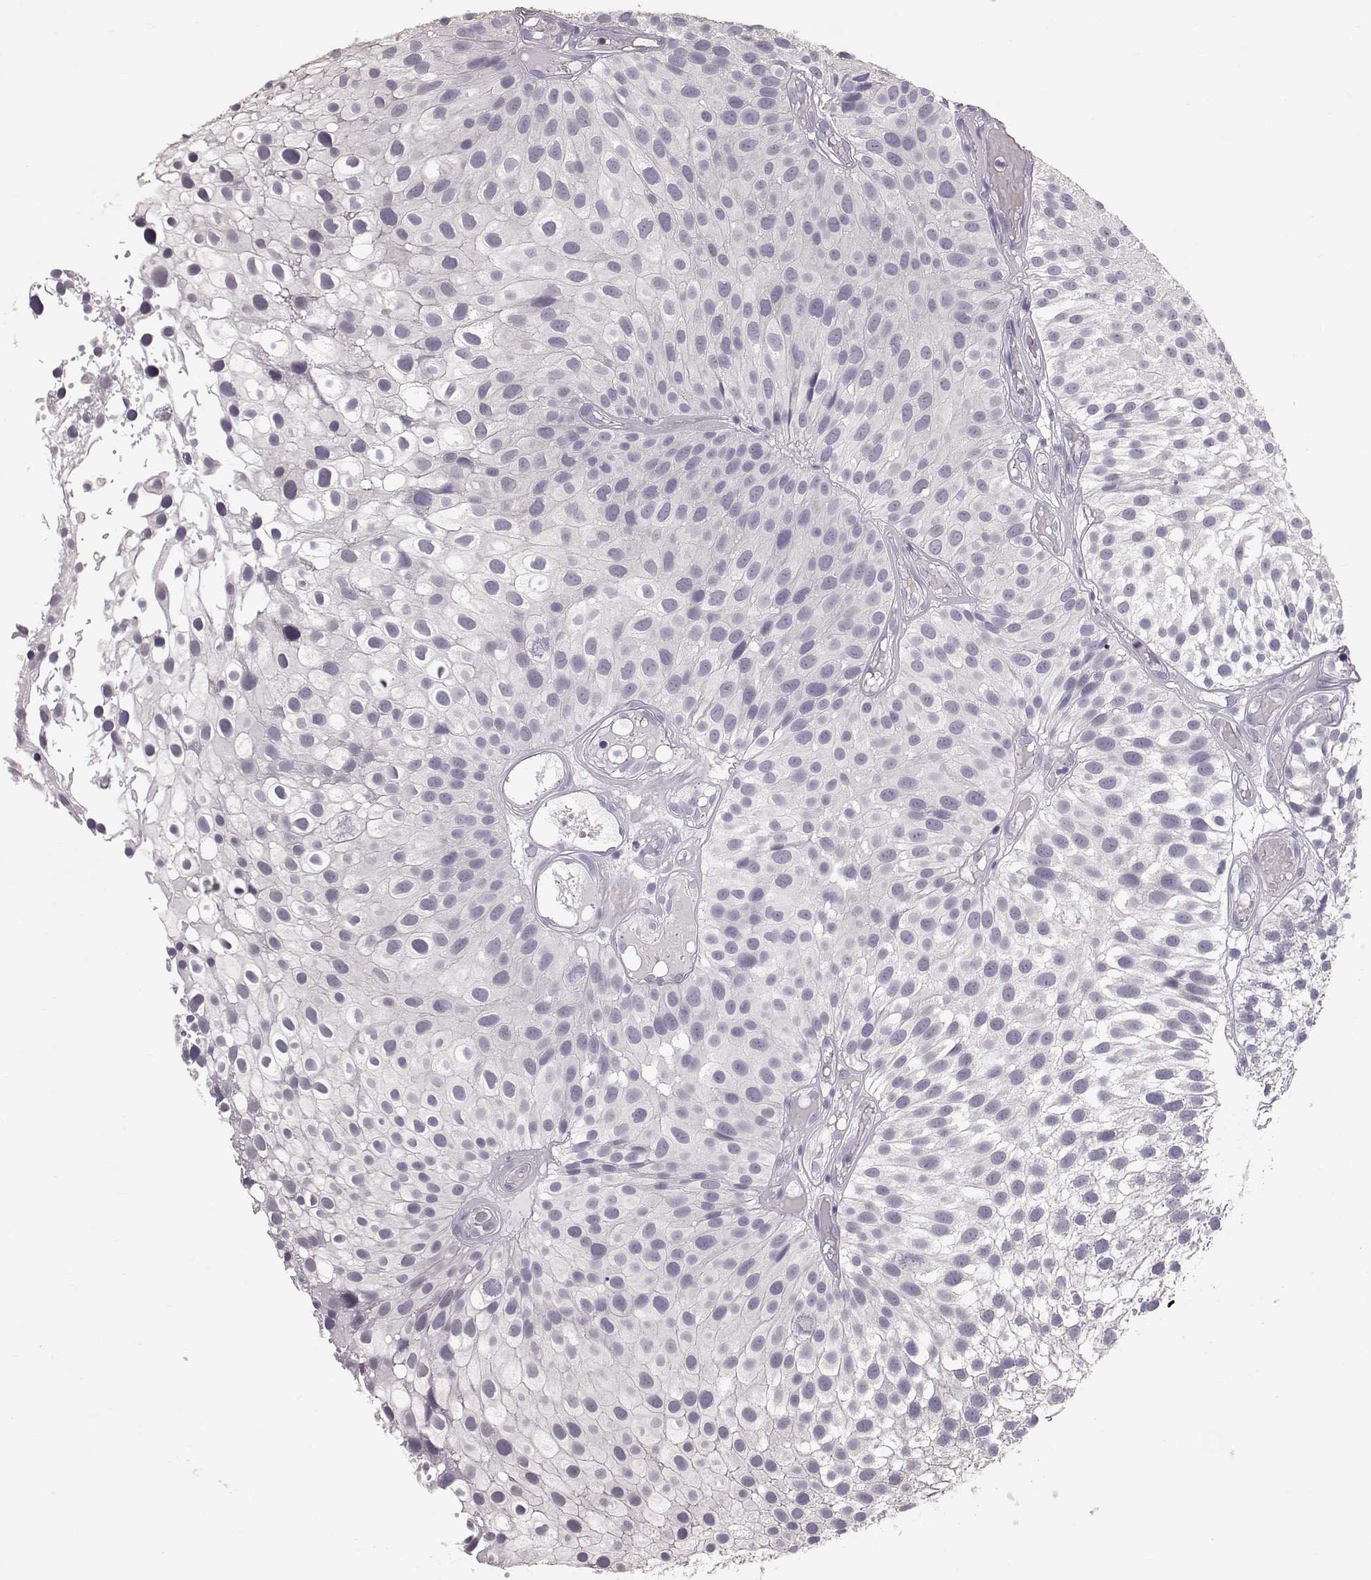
{"staining": {"intensity": "negative", "quantity": "none", "location": "none"}, "tissue": "urothelial cancer", "cell_type": "Tumor cells", "image_type": "cancer", "snomed": [{"axis": "morphology", "description": "Urothelial carcinoma, Low grade"}, {"axis": "topography", "description": "Urinary bladder"}], "caption": "Urothelial cancer was stained to show a protein in brown. There is no significant staining in tumor cells.", "gene": "POU1F1", "patient": {"sex": "male", "age": 79}}